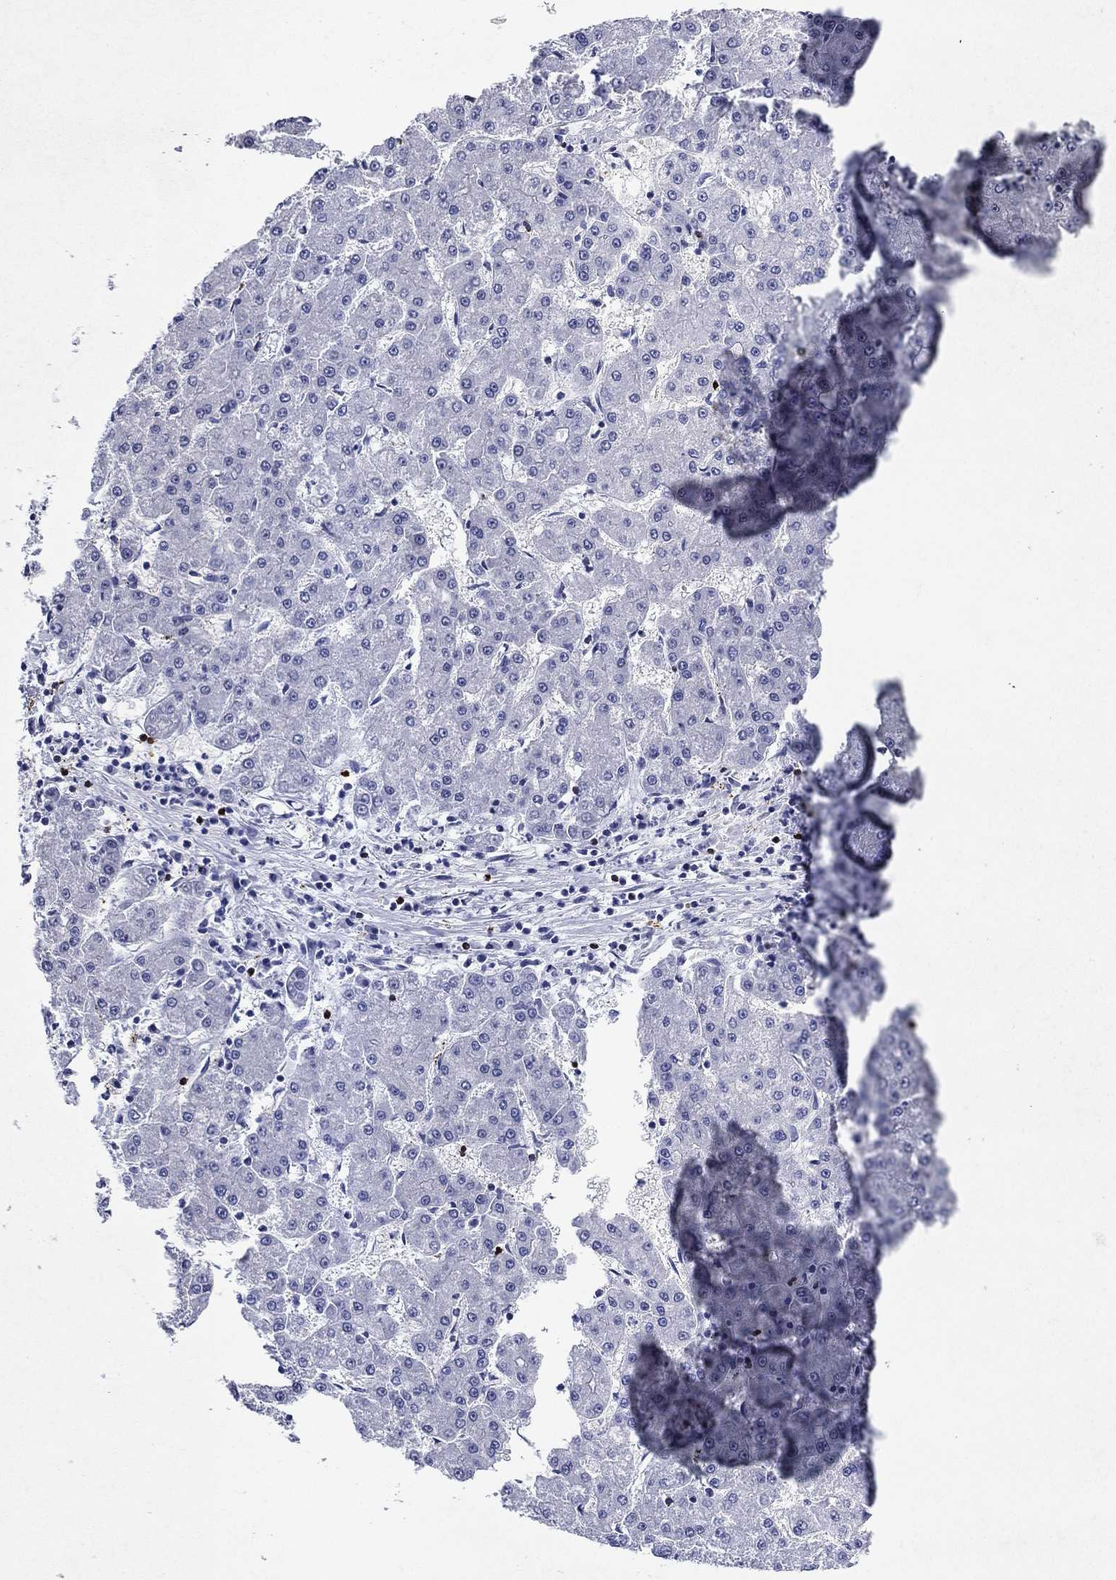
{"staining": {"intensity": "negative", "quantity": "none", "location": "none"}, "tissue": "liver cancer", "cell_type": "Tumor cells", "image_type": "cancer", "snomed": [{"axis": "morphology", "description": "Carcinoma, Hepatocellular, NOS"}, {"axis": "topography", "description": "Liver"}], "caption": "A high-resolution photomicrograph shows immunohistochemistry staining of liver cancer, which displays no significant staining in tumor cells.", "gene": "GZMK", "patient": {"sex": "male", "age": 73}}